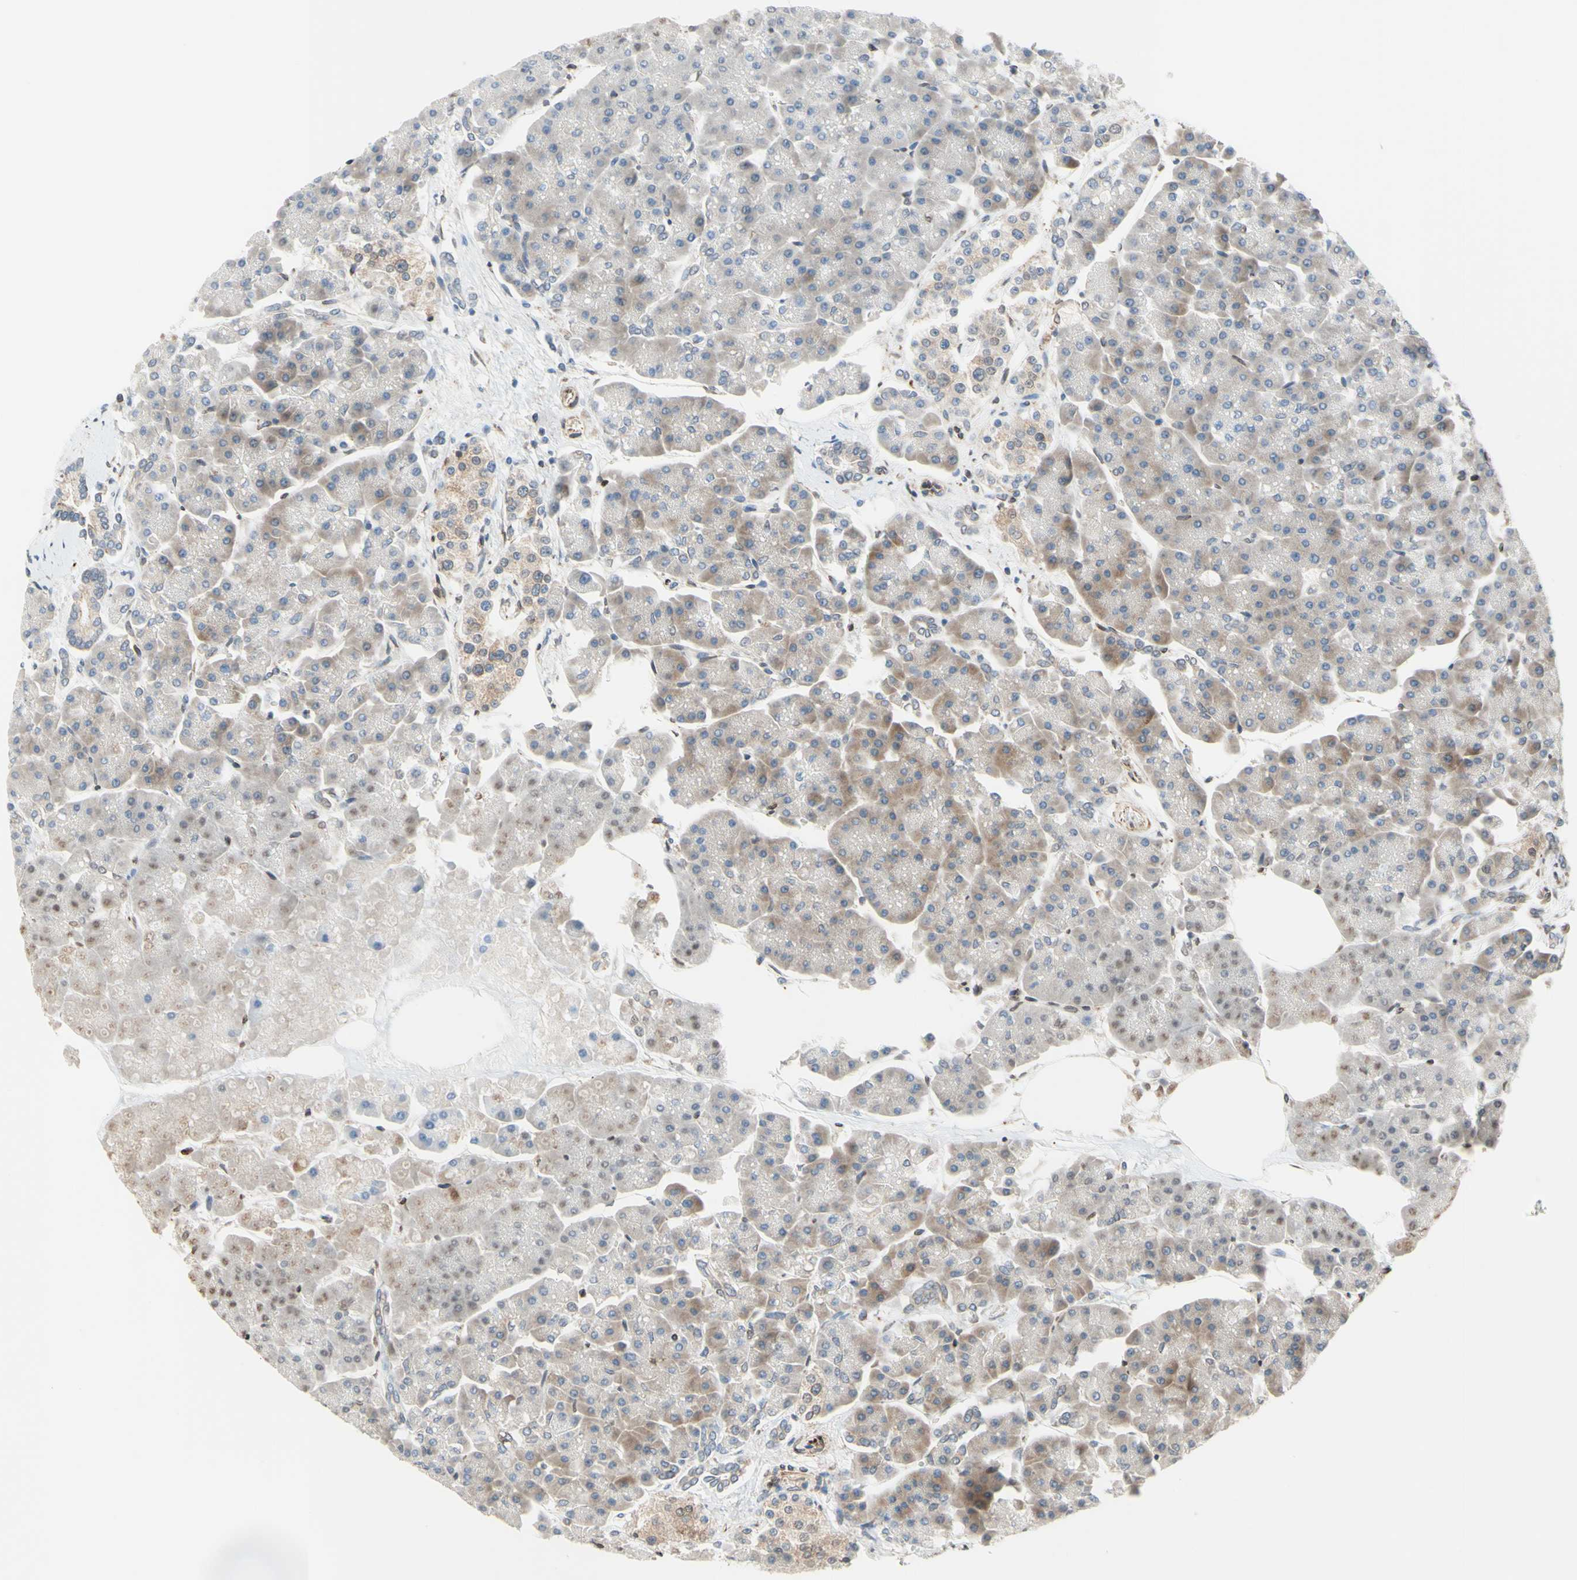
{"staining": {"intensity": "weak", "quantity": ">75%", "location": "cytoplasmic/membranous"}, "tissue": "pancreas", "cell_type": "Exocrine glandular cells", "image_type": "normal", "snomed": [{"axis": "morphology", "description": "Normal tissue, NOS"}, {"axis": "topography", "description": "Pancreas"}], "caption": "A histopathology image of human pancreas stained for a protein reveals weak cytoplasmic/membranous brown staining in exocrine glandular cells. (Brightfield microscopy of DAB IHC at high magnification).", "gene": "TRAF2", "patient": {"sex": "female", "age": 70}}